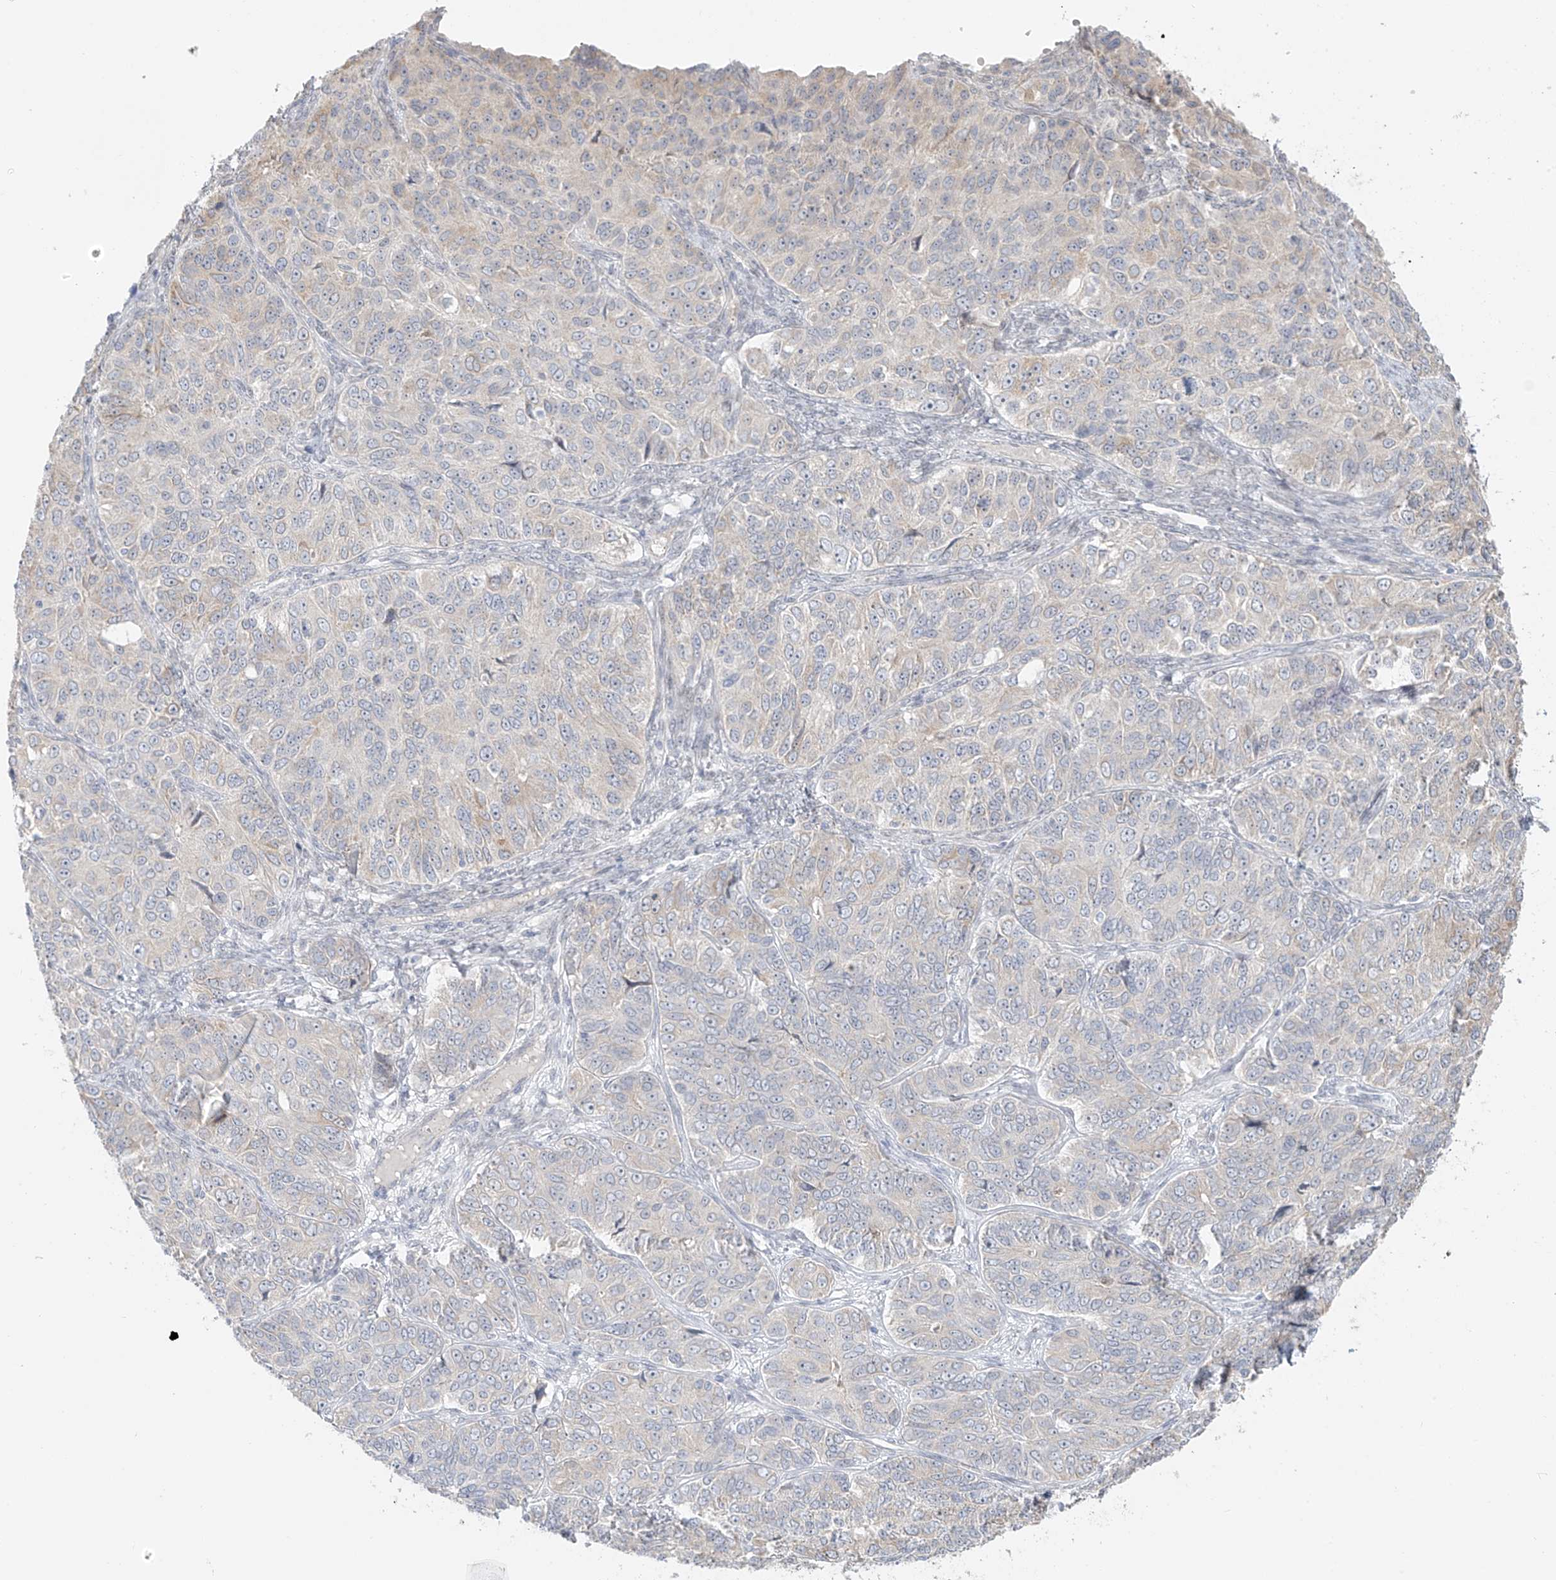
{"staining": {"intensity": "weak", "quantity": "<25%", "location": "cytoplasmic/membranous"}, "tissue": "ovarian cancer", "cell_type": "Tumor cells", "image_type": "cancer", "snomed": [{"axis": "morphology", "description": "Carcinoma, endometroid"}, {"axis": "topography", "description": "Ovary"}], "caption": "Tumor cells show no significant staining in ovarian endometroid carcinoma.", "gene": "DCDC2", "patient": {"sex": "female", "age": 51}}